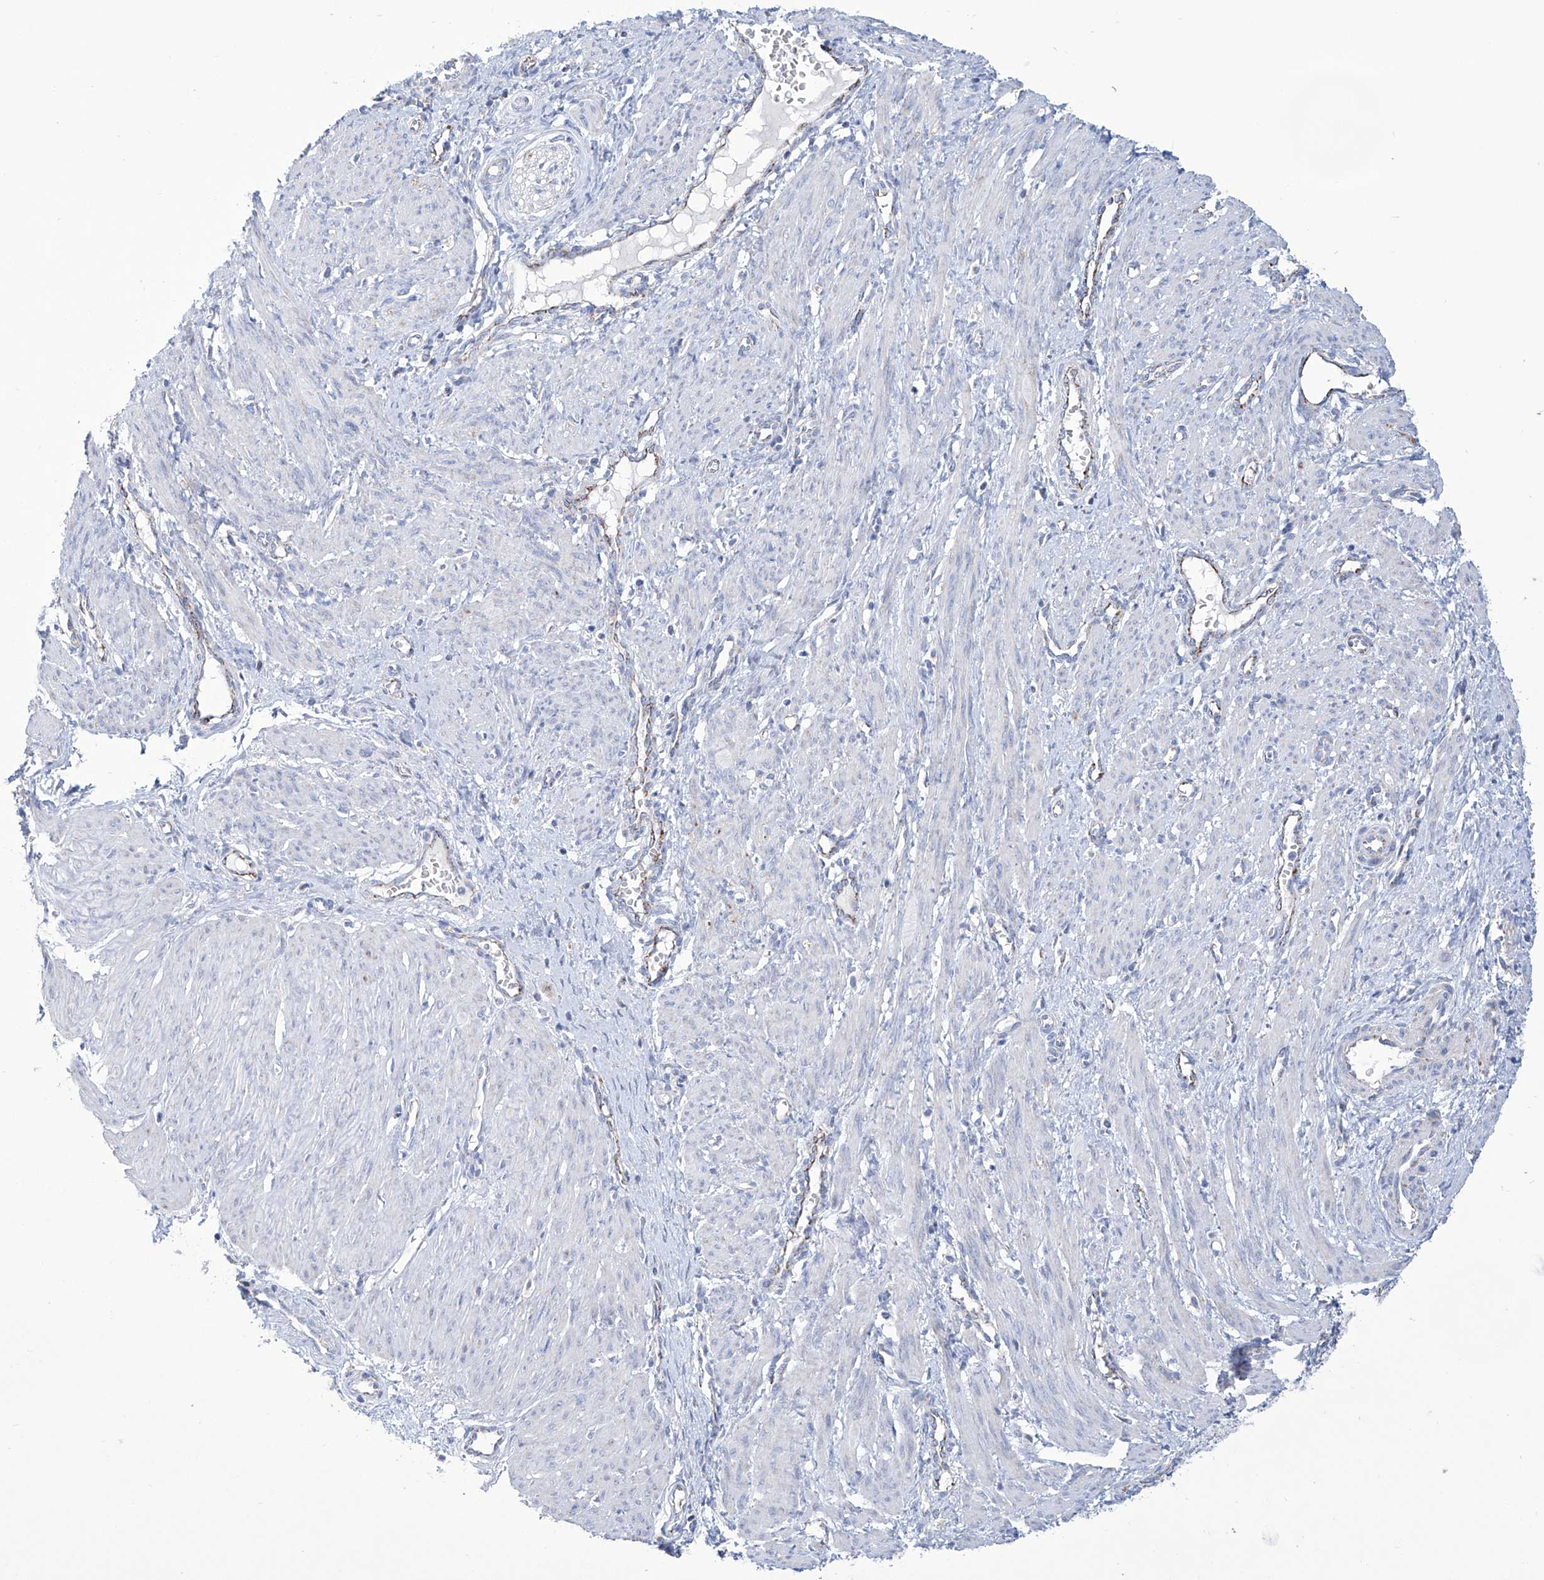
{"staining": {"intensity": "negative", "quantity": "none", "location": "none"}, "tissue": "smooth muscle", "cell_type": "Smooth muscle cells", "image_type": "normal", "snomed": [{"axis": "morphology", "description": "Normal tissue, NOS"}, {"axis": "topography", "description": "Endometrium"}], "caption": "There is no significant staining in smooth muscle cells of smooth muscle. (Stains: DAB IHC with hematoxylin counter stain, Microscopy: brightfield microscopy at high magnification).", "gene": "ALDH6A1", "patient": {"sex": "female", "age": 33}}